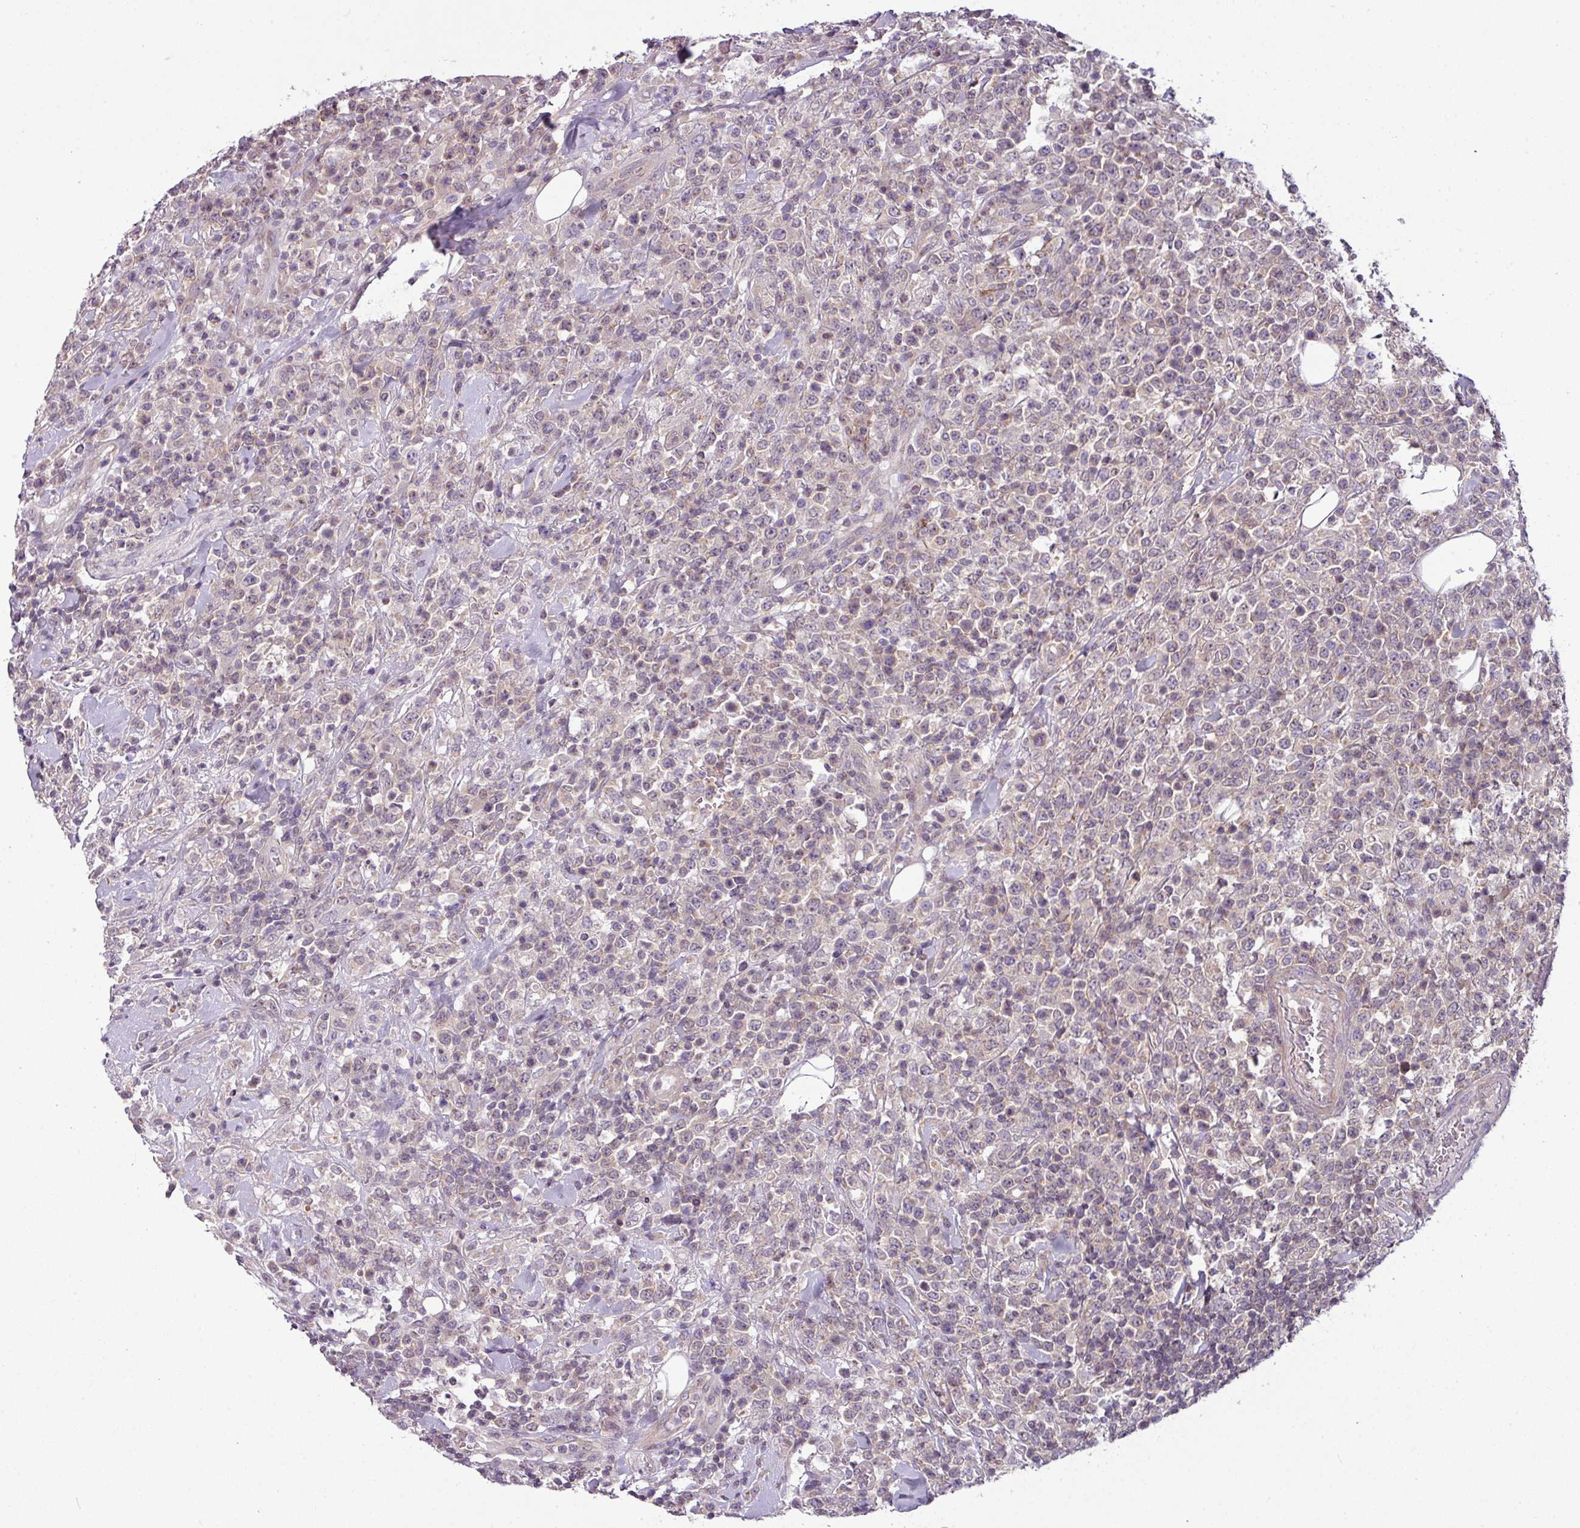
{"staining": {"intensity": "moderate", "quantity": "25%-75%", "location": "cytoplasmic/membranous"}, "tissue": "lymphoma", "cell_type": "Tumor cells", "image_type": "cancer", "snomed": [{"axis": "morphology", "description": "Malignant lymphoma, non-Hodgkin's type, High grade"}, {"axis": "topography", "description": "Colon"}], "caption": "DAB (3,3'-diaminobenzidine) immunohistochemical staining of high-grade malignant lymphoma, non-Hodgkin's type displays moderate cytoplasmic/membranous protein expression in approximately 25%-75% of tumor cells. The protein of interest is stained brown, and the nuclei are stained in blue (DAB IHC with brightfield microscopy, high magnification).", "gene": "DERPC", "patient": {"sex": "female", "age": 53}}